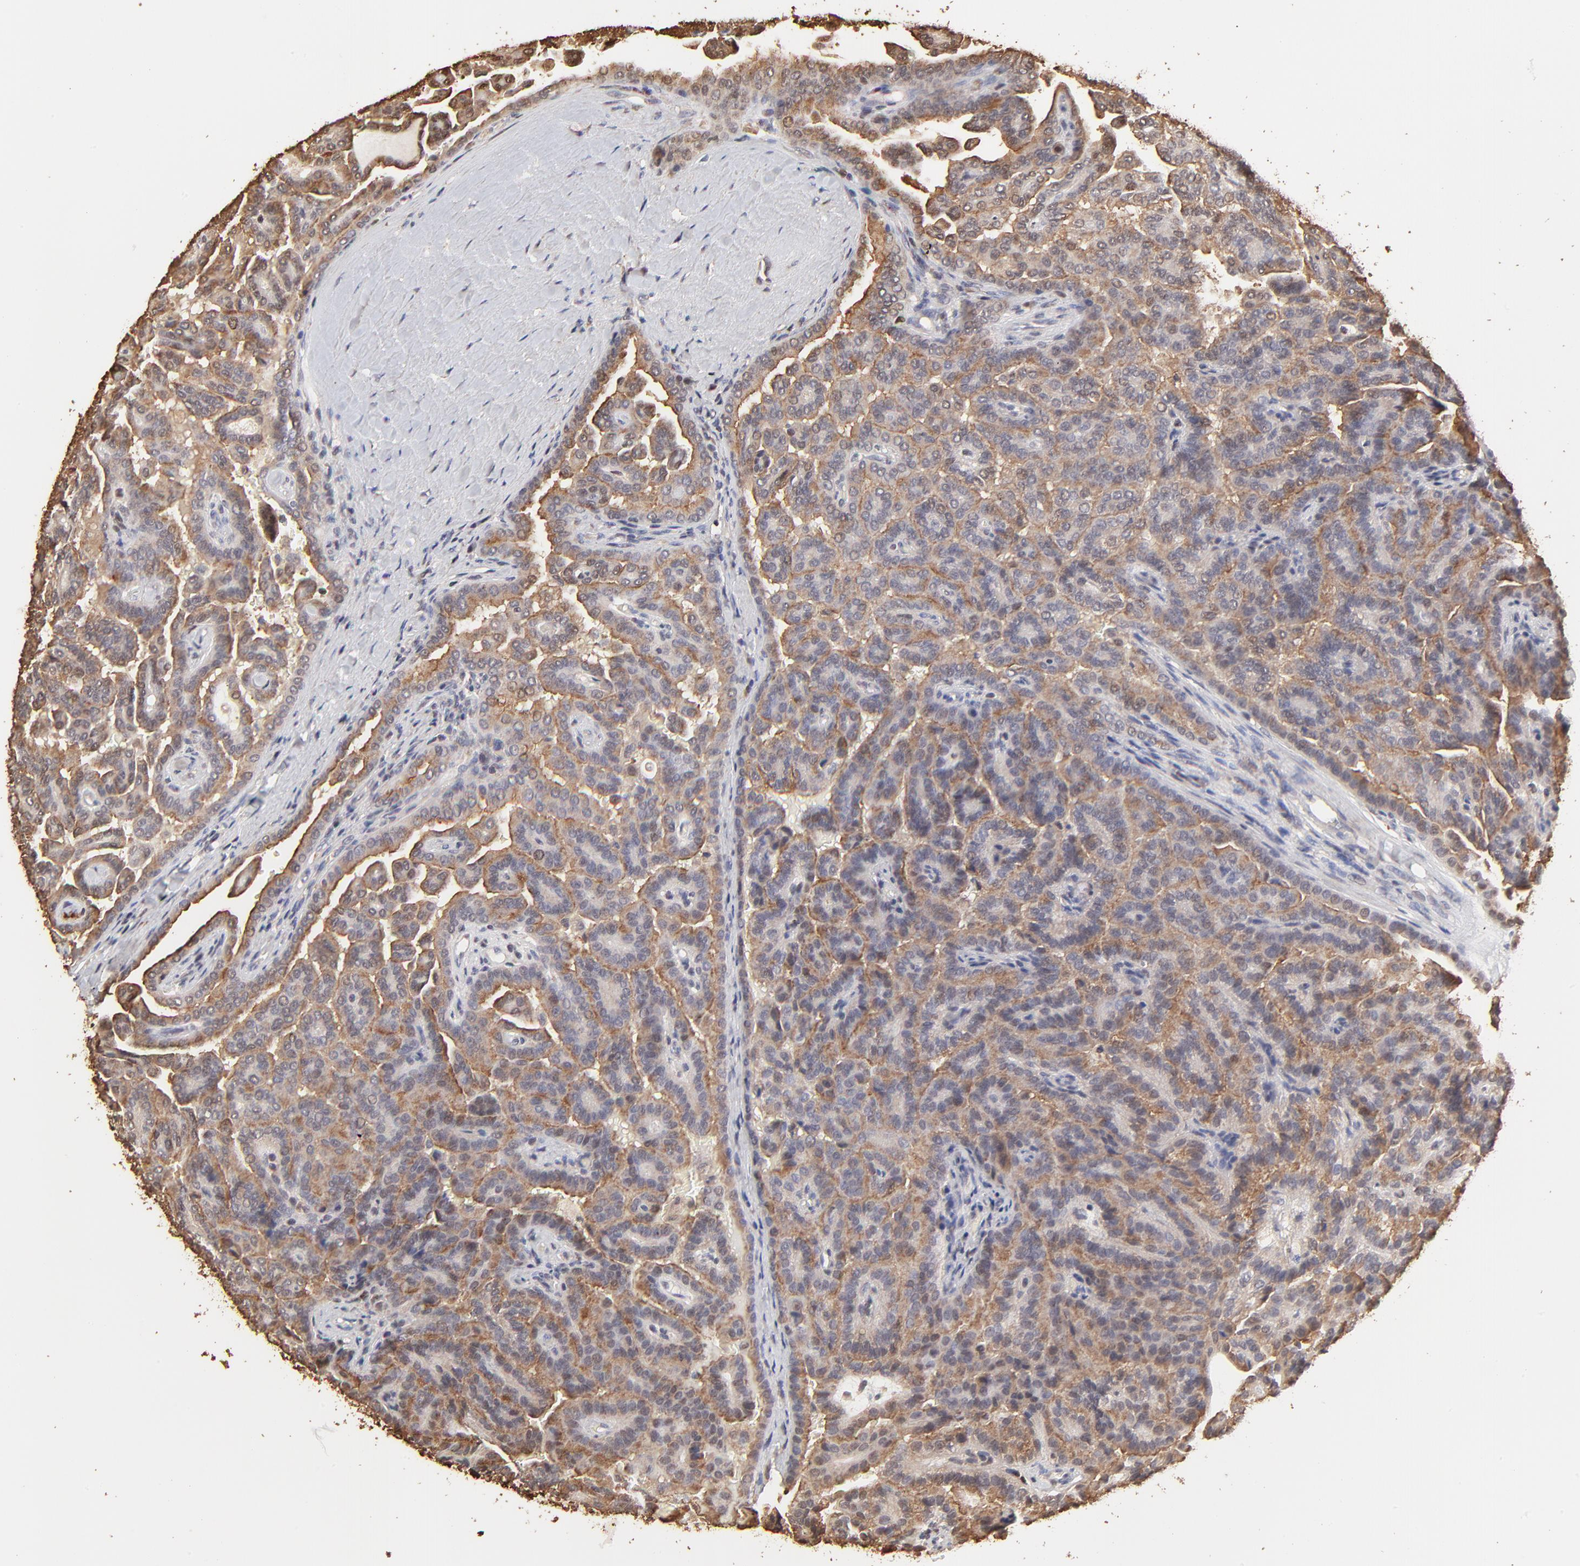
{"staining": {"intensity": "weak", "quantity": ">75%", "location": "cytoplasmic/membranous"}, "tissue": "renal cancer", "cell_type": "Tumor cells", "image_type": "cancer", "snomed": [{"axis": "morphology", "description": "Adenocarcinoma, NOS"}, {"axis": "topography", "description": "Kidney"}], "caption": "Renal adenocarcinoma tissue shows weak cytoplasmic/membranous positivity in about >75% of tumor cells, visualized by immunohistochemistry.", "gene": "BIRC5", "patient": {"sex": "male", "age": 61}}